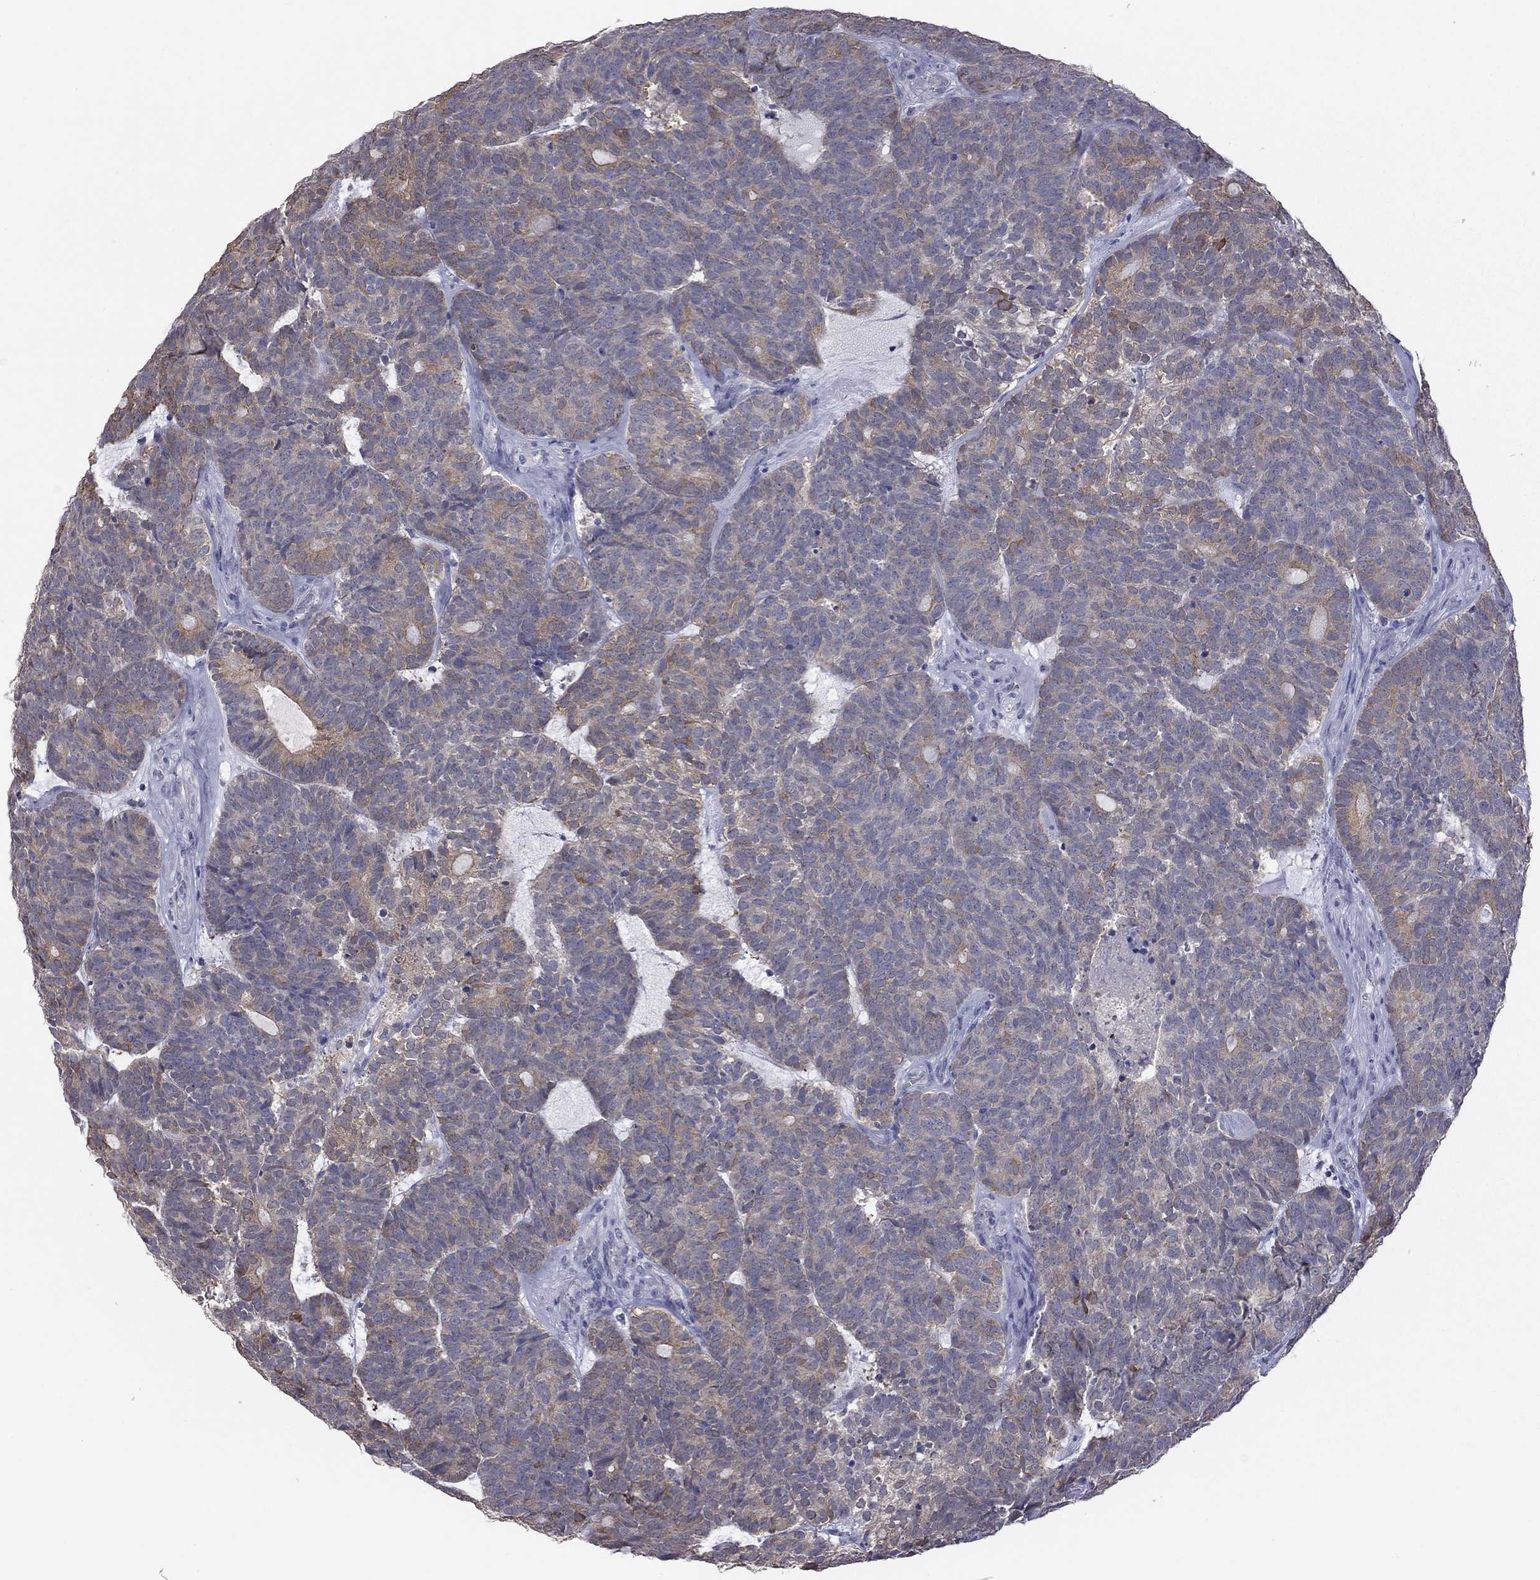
{"staining": {"intensity": "moderate", "quantity": "<25%", "location": "cytoplasmic/membranous"}, "tissue": "head and neck cancer", "cell_type": "Tumor cells", "image_type": "cancer", "snomed": [{"axis": "morphology", "description": "Adenocarcinoma, NOS"}, {"axis": "topography", "description": "Head-Neck"}], "caption": "A brown stain labels moderate cytoplasmic/membranous expression of a protein in head and neck cancer (adenocarcinoma) tumor cells.", "gene": "HYLS1", "patient": {"sex": "female", "age": 81}}